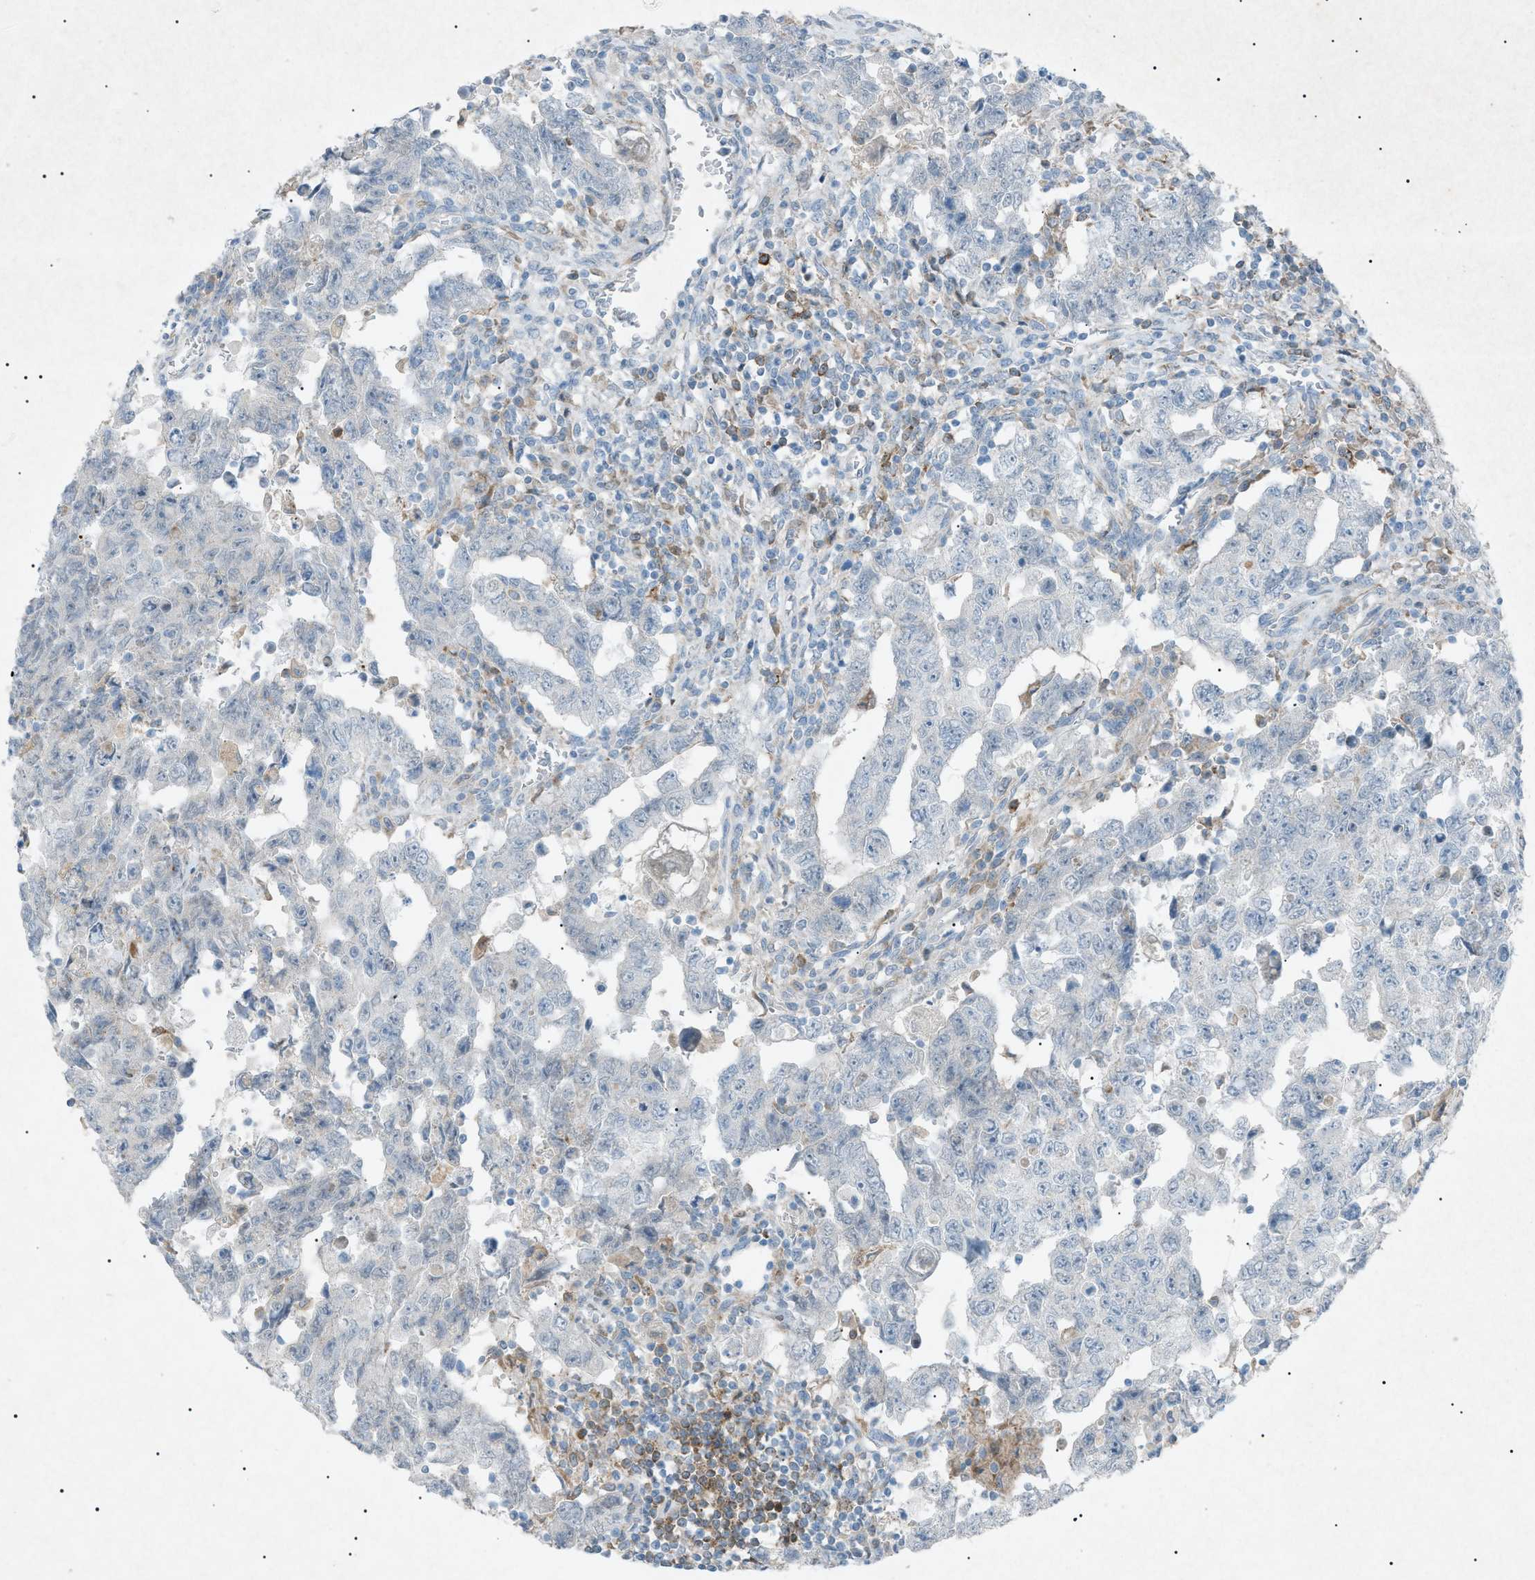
{"staining": {"intensity": "negative", "quantity": "none", "location": "none"}, "tissue": "testis cancer", "cell_type": "Tumor cells", "image_type": "cancer", "snomed": [{"axis": "morphology", "description": "Carcinoma, Embryonal, NOS"}, {"axis": "topography", "description": "Testis"}], "caption": "This micrograph is of testis cancer stained with immunohistochemistry (IHC) to label a protein in brown with the nuclei are counter-stained blue. There is no expression in tumor cells. (Stains: DAB (3,3'-diaminobenzidine) IHC with hematoxylin counter stain, Microscopy: brightfield microscopy at high magnification).", "gene": "BTK", "patient": {"sex": "male", "age": 28}}